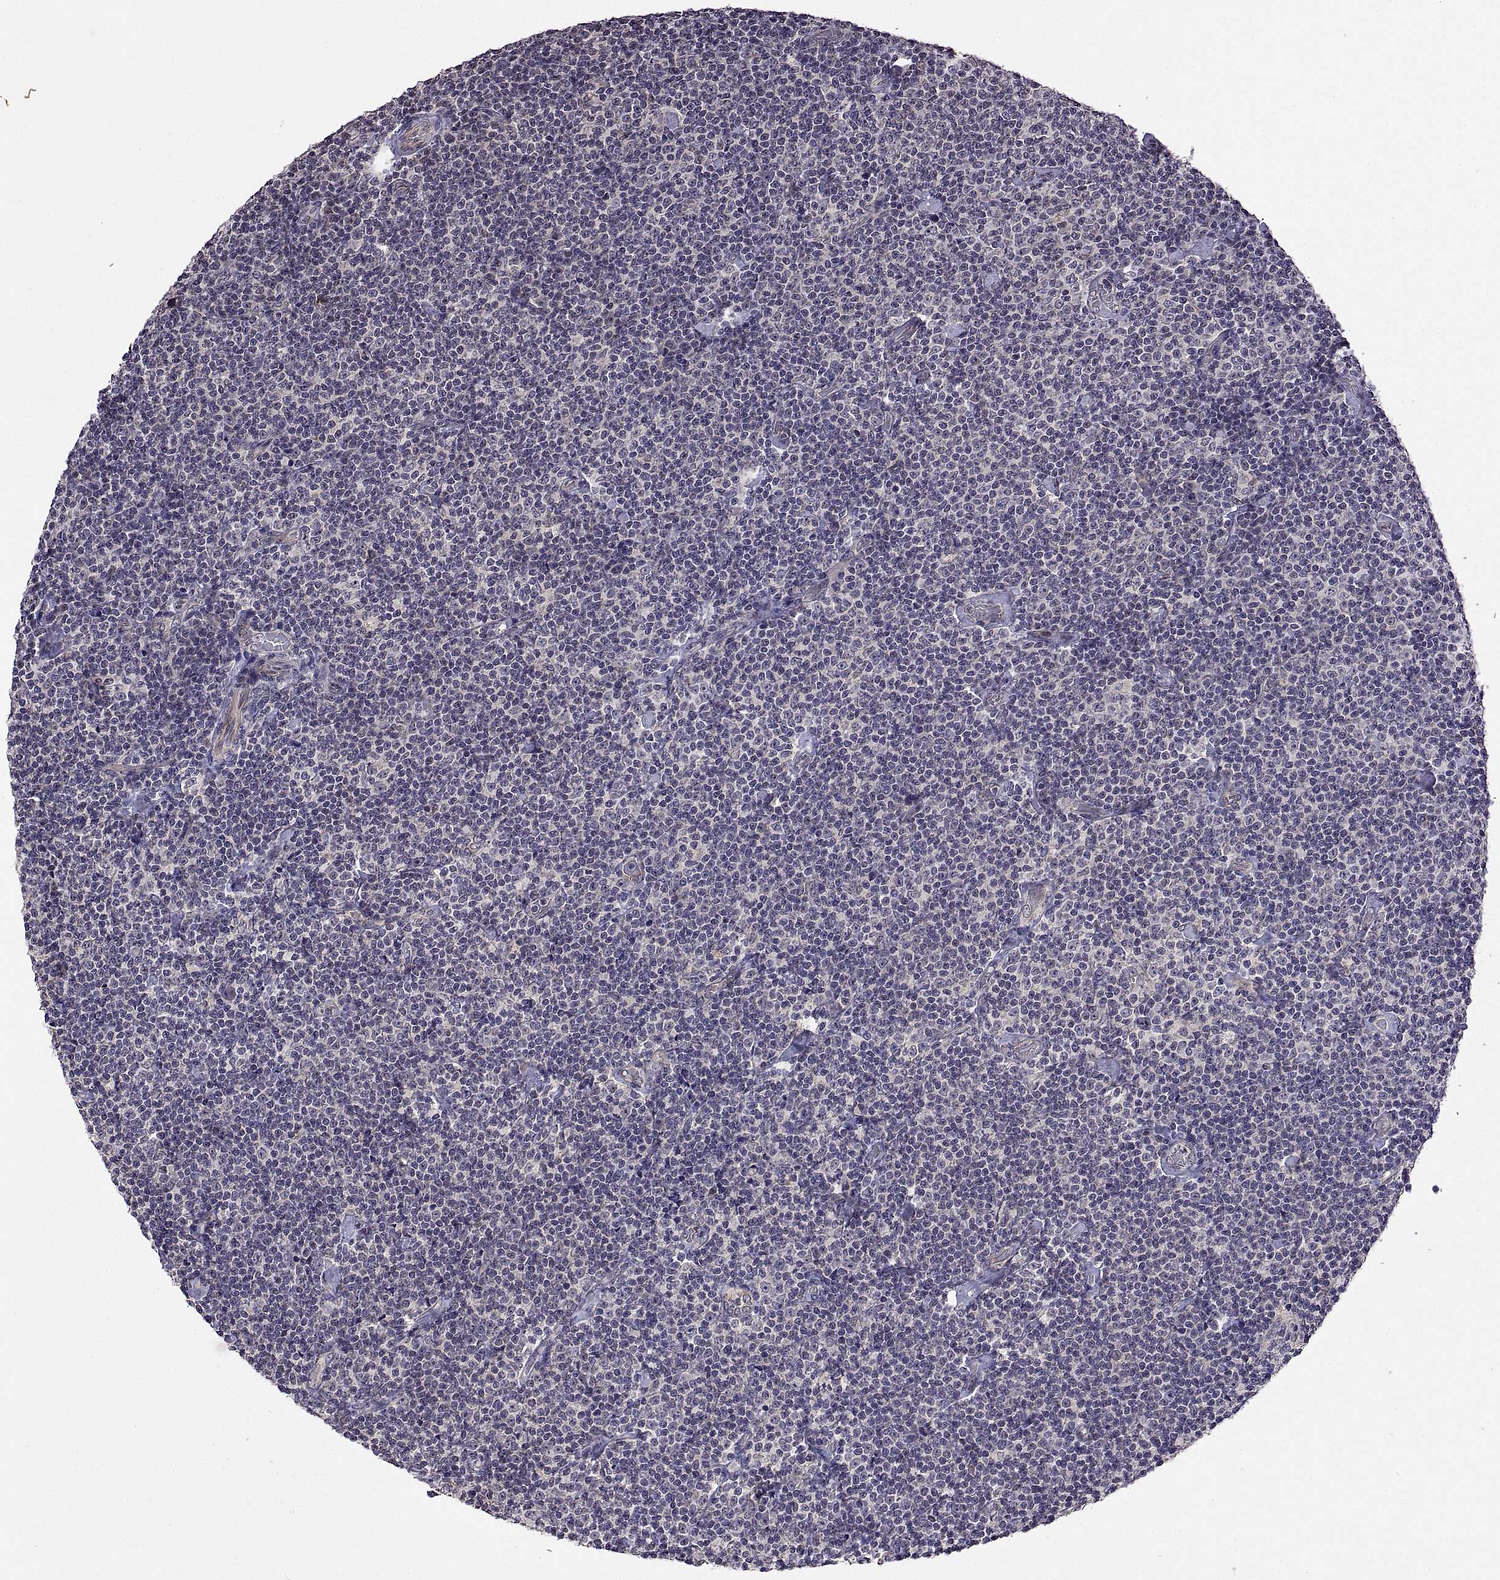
{"staining": {"intensity": "negative", "quantity": "none", "location": "none"}, "tissue": "lymphoma", "cell_type": "Tumor cells", "image_type": "cancer", "snomed": [{"axis": "morphology", "description": "Malignant lymphoma, non-Hodgkin's type, Low grade"}, {"axis": "topography", "description": "Lymph node"}], "caption": "There is no significant positivity in tumor cells of lymphoma. (IHC, brightfield microscopy, high magnification).", "gene": "LAMA1", "patient": {"sex": "male", "age": 81}}